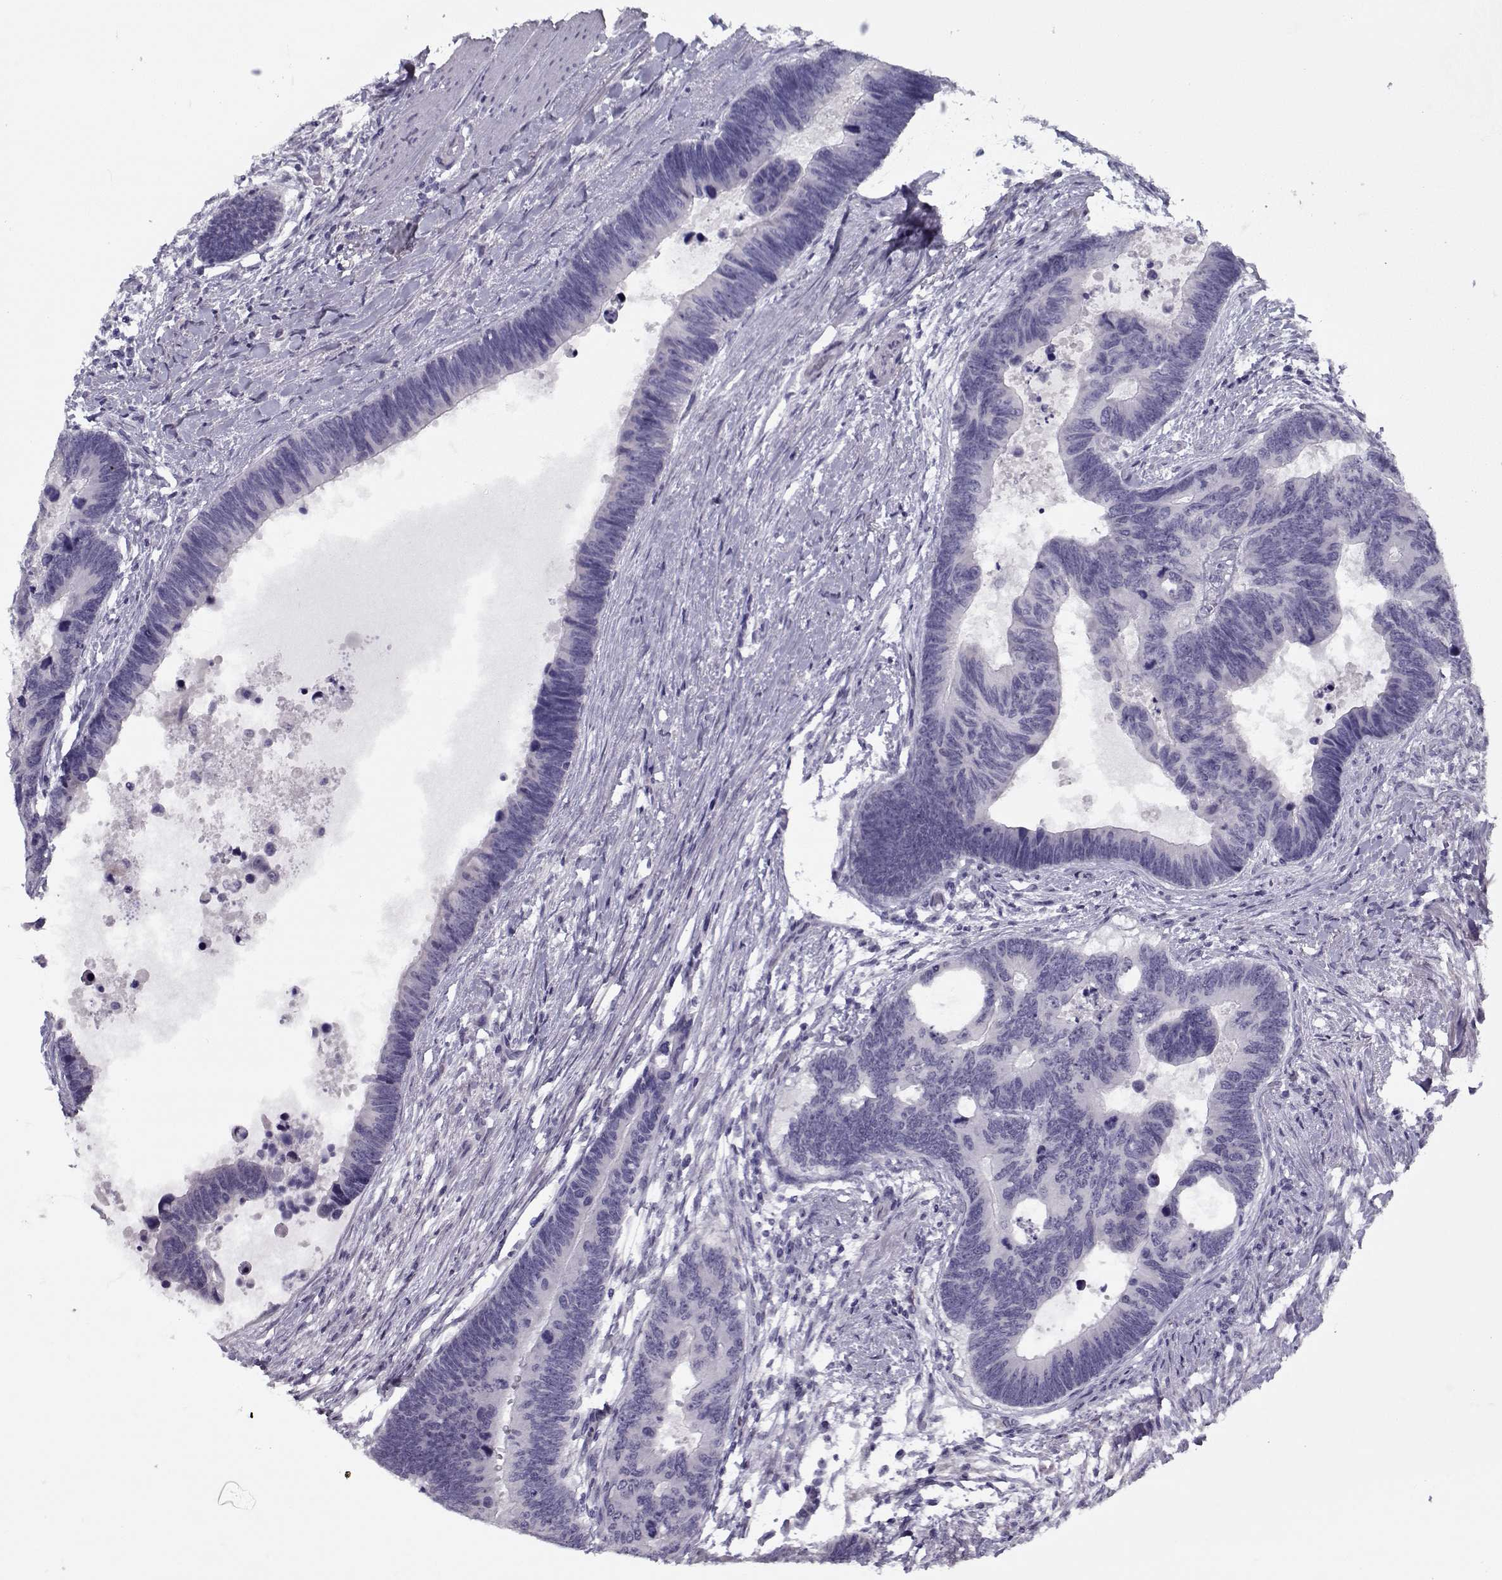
{"staining": {"intensity": "negative", "quantity": "none", "location": "none"}, "tissue": "colorectal cancer", "cell_type": "Tumor cells", "image_type": "cancer", "snomed": [{"axis": "morphology", "description": "Adenocarcinoma, NOS"}, {"axis": "topography", "description": "Colon"}], "caption": "This micrograph is of adenocarcinoma (colorectal) stained with immunohistochemistry to label a protein in brown with the nuclei are counter-stained blue. There is no staining in tumor cells. The staining was performed using DAB to visualize the protein expression in brown, while the nuclei were stained in blue with hematoxylin (Magnification: 20x).", "gene": "CIBAR1", "patient": {"sex": "female", "age": 77}}